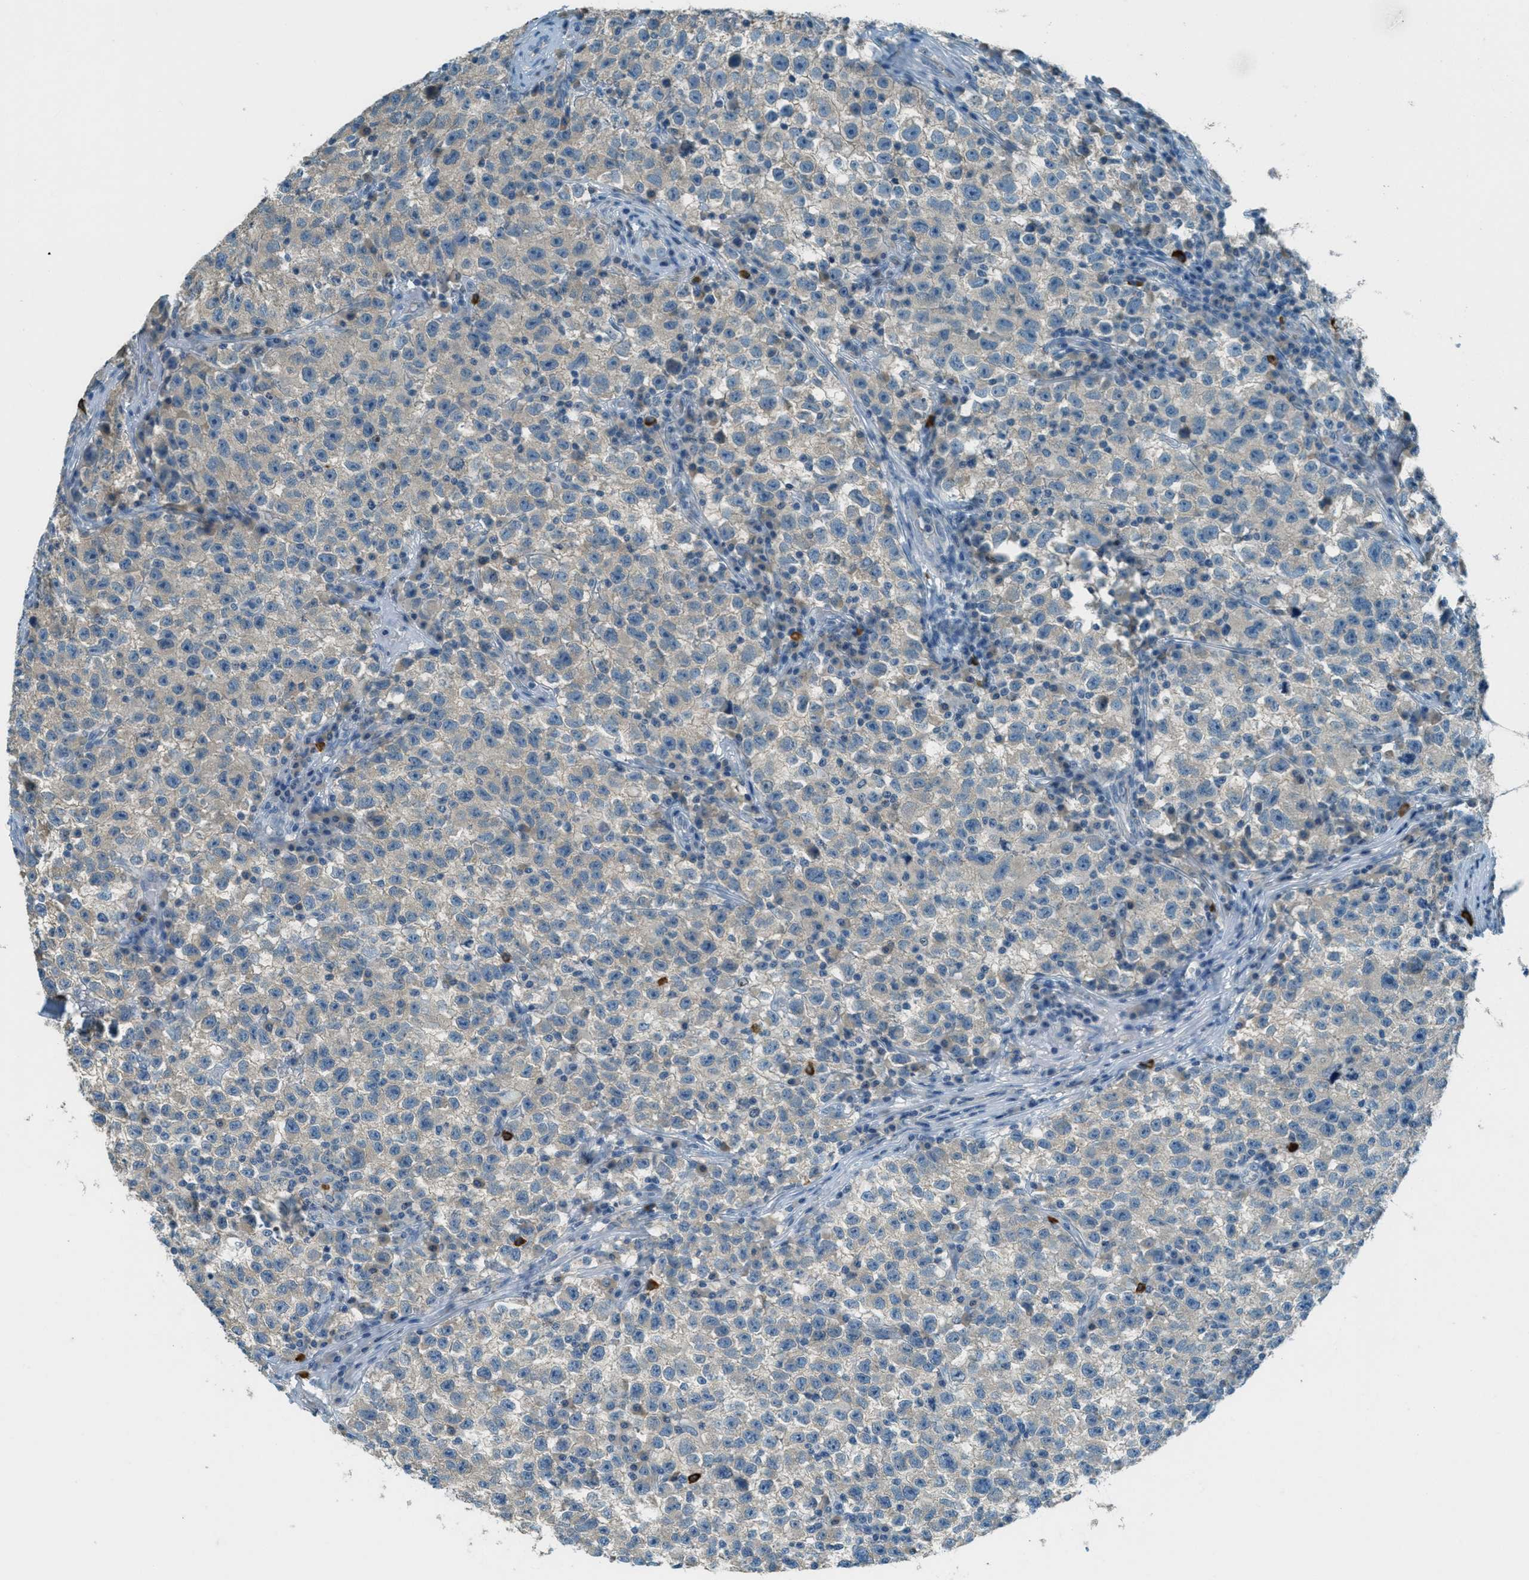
{"staining": {"intensity": "weak", "quantity": "<25%", "location": "cytoplasmic/membranous"}, "tissue": "testis cancer", "cell_type": "Tumor cells", "image_type": "cancer", "snomed": [{"axis": "morphology", "description": "Seminoma, NOS"}, {"axis": "topography", "description": "Testis"}], "caption": "The histopathology image displays no staining of tumor cells in seminoma (testis).", "gene": "MSLN", "patient": {"sex": "male", "age": 22}}